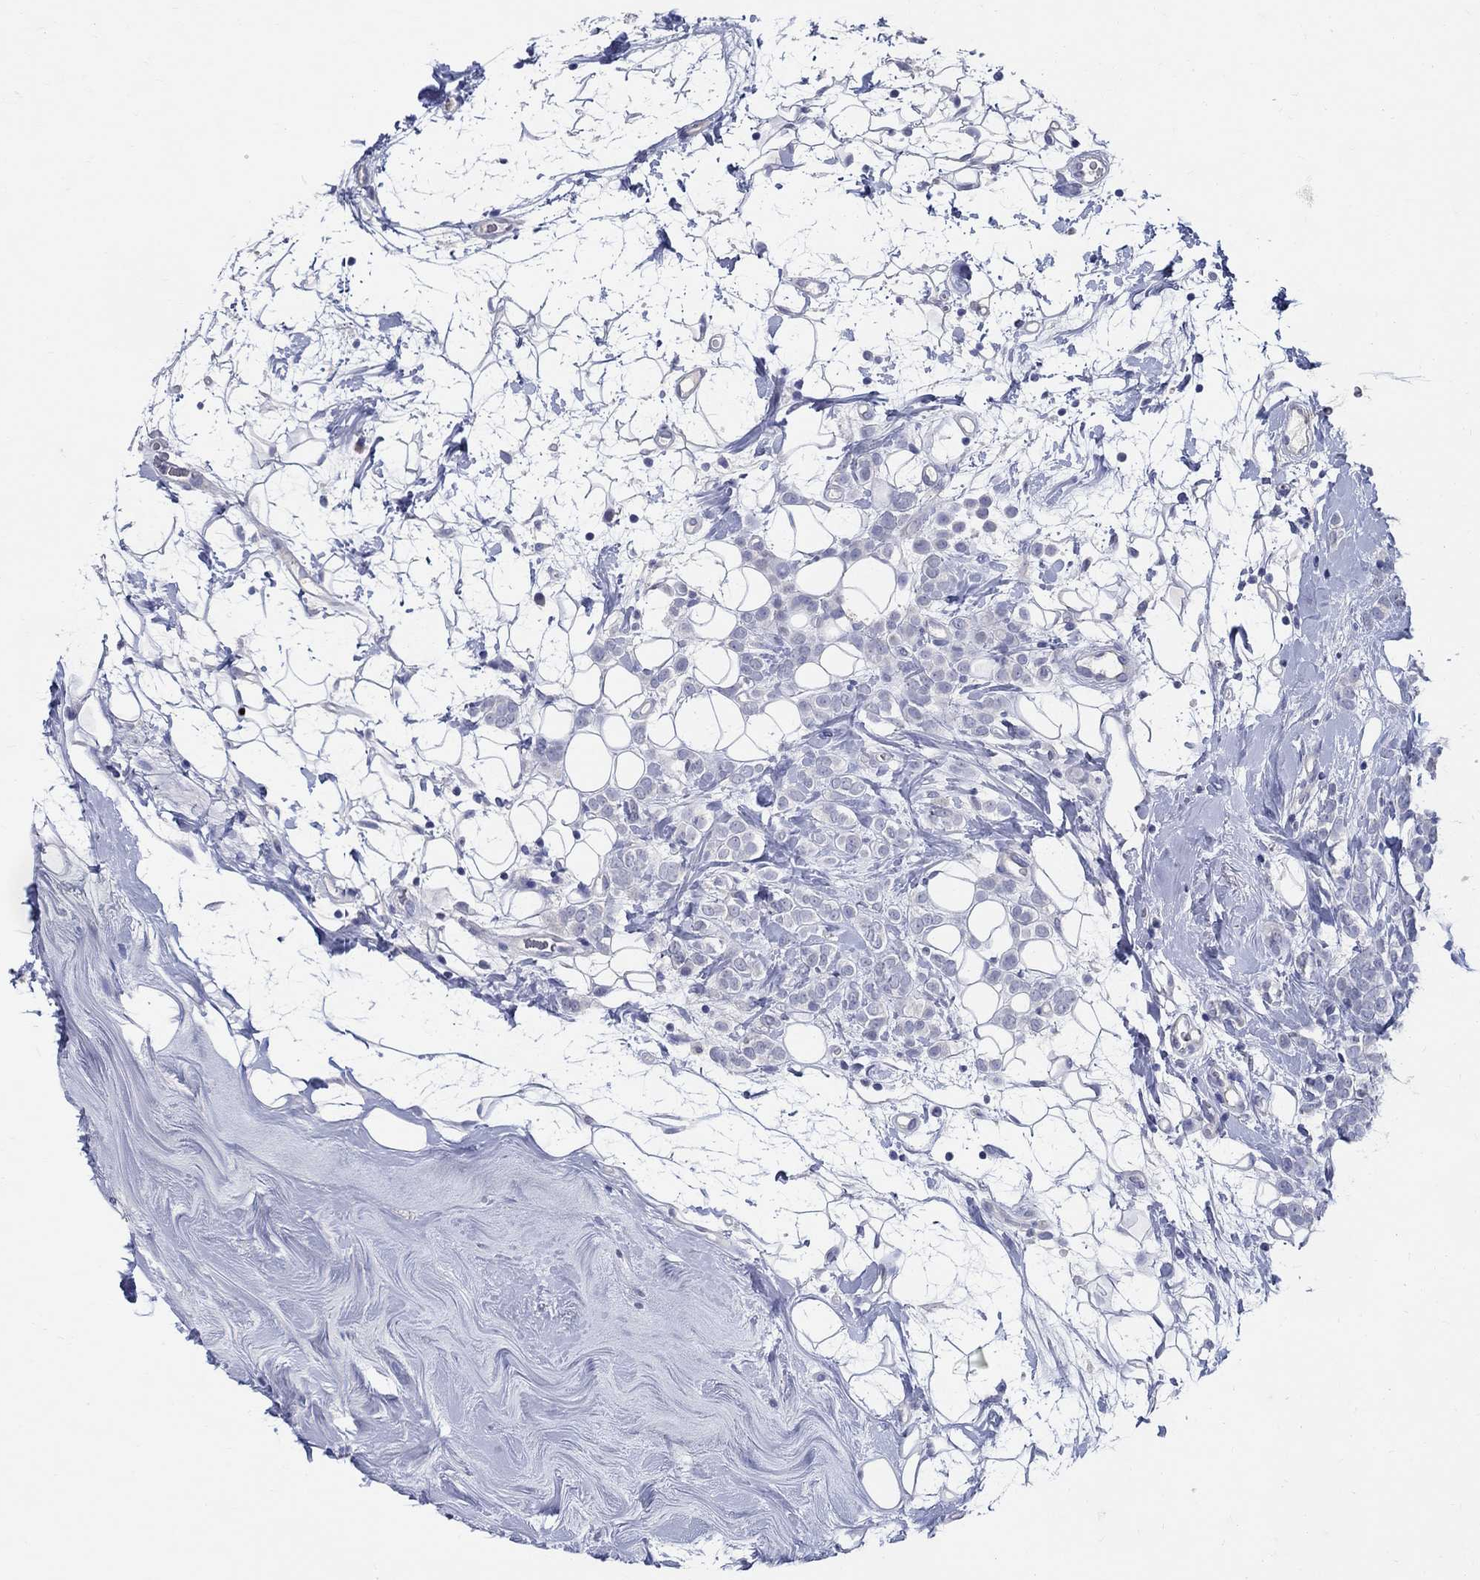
{"staining": {"intensity": "negative", "quantity": "none", "location": "none"}, "tissue": "breast cancer", "cell_type": "Tumor cells", "image_type": "cancer", "snomed": [{"axis": "morphology", "description": "Lobular carcinoma"}, {"axis": "topography", "description": "Breast"}], "caption": "Tumor cells are negative for brown protein staining in breast cancer. (DAB (3,3'-diaminobenzidine) immunohistochemistry with hematoxylin counter stain).", "gene": "SOX2", "patient": {"sex": "female", "age": 49}}